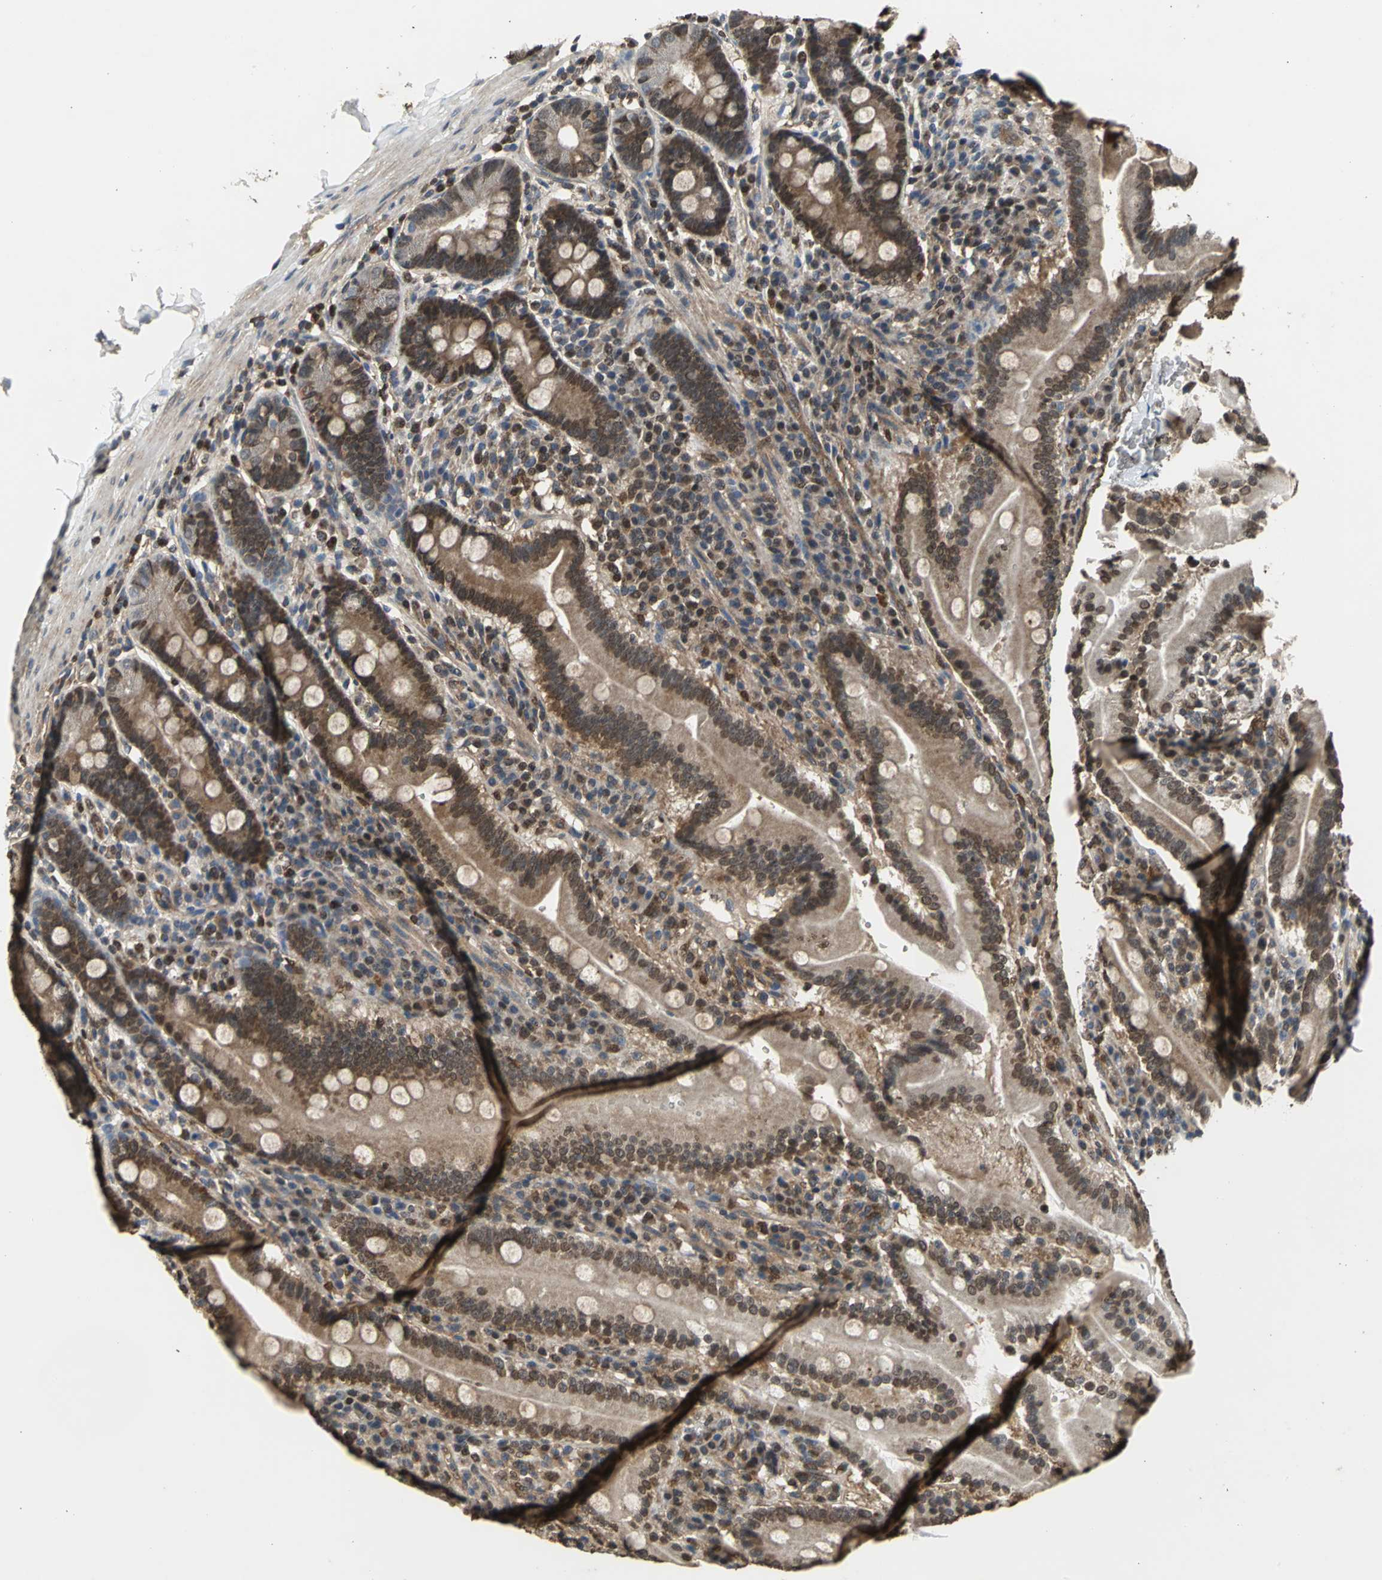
{"staining": {"intensity": "moderate", "quantity": ">75%", "location": "cytoplasmic/membranous,nuclear"}, "tissue": "duodenum", "cell_type": "Glandular cells", "image_type": "normal", "snomed": [{"axis": "morphology", "description": "Normal tissue, NOS"}, {"axis": "topography", "description": "Duodenum"}], "caption": "Protein staining displays moderate cytoplasmic/membranous,nuclear expression in approximately >75% of glandular cells in unremarkable duodenum.", "gene": "AHR", "patient": {"sex": "male", "age": 50}}